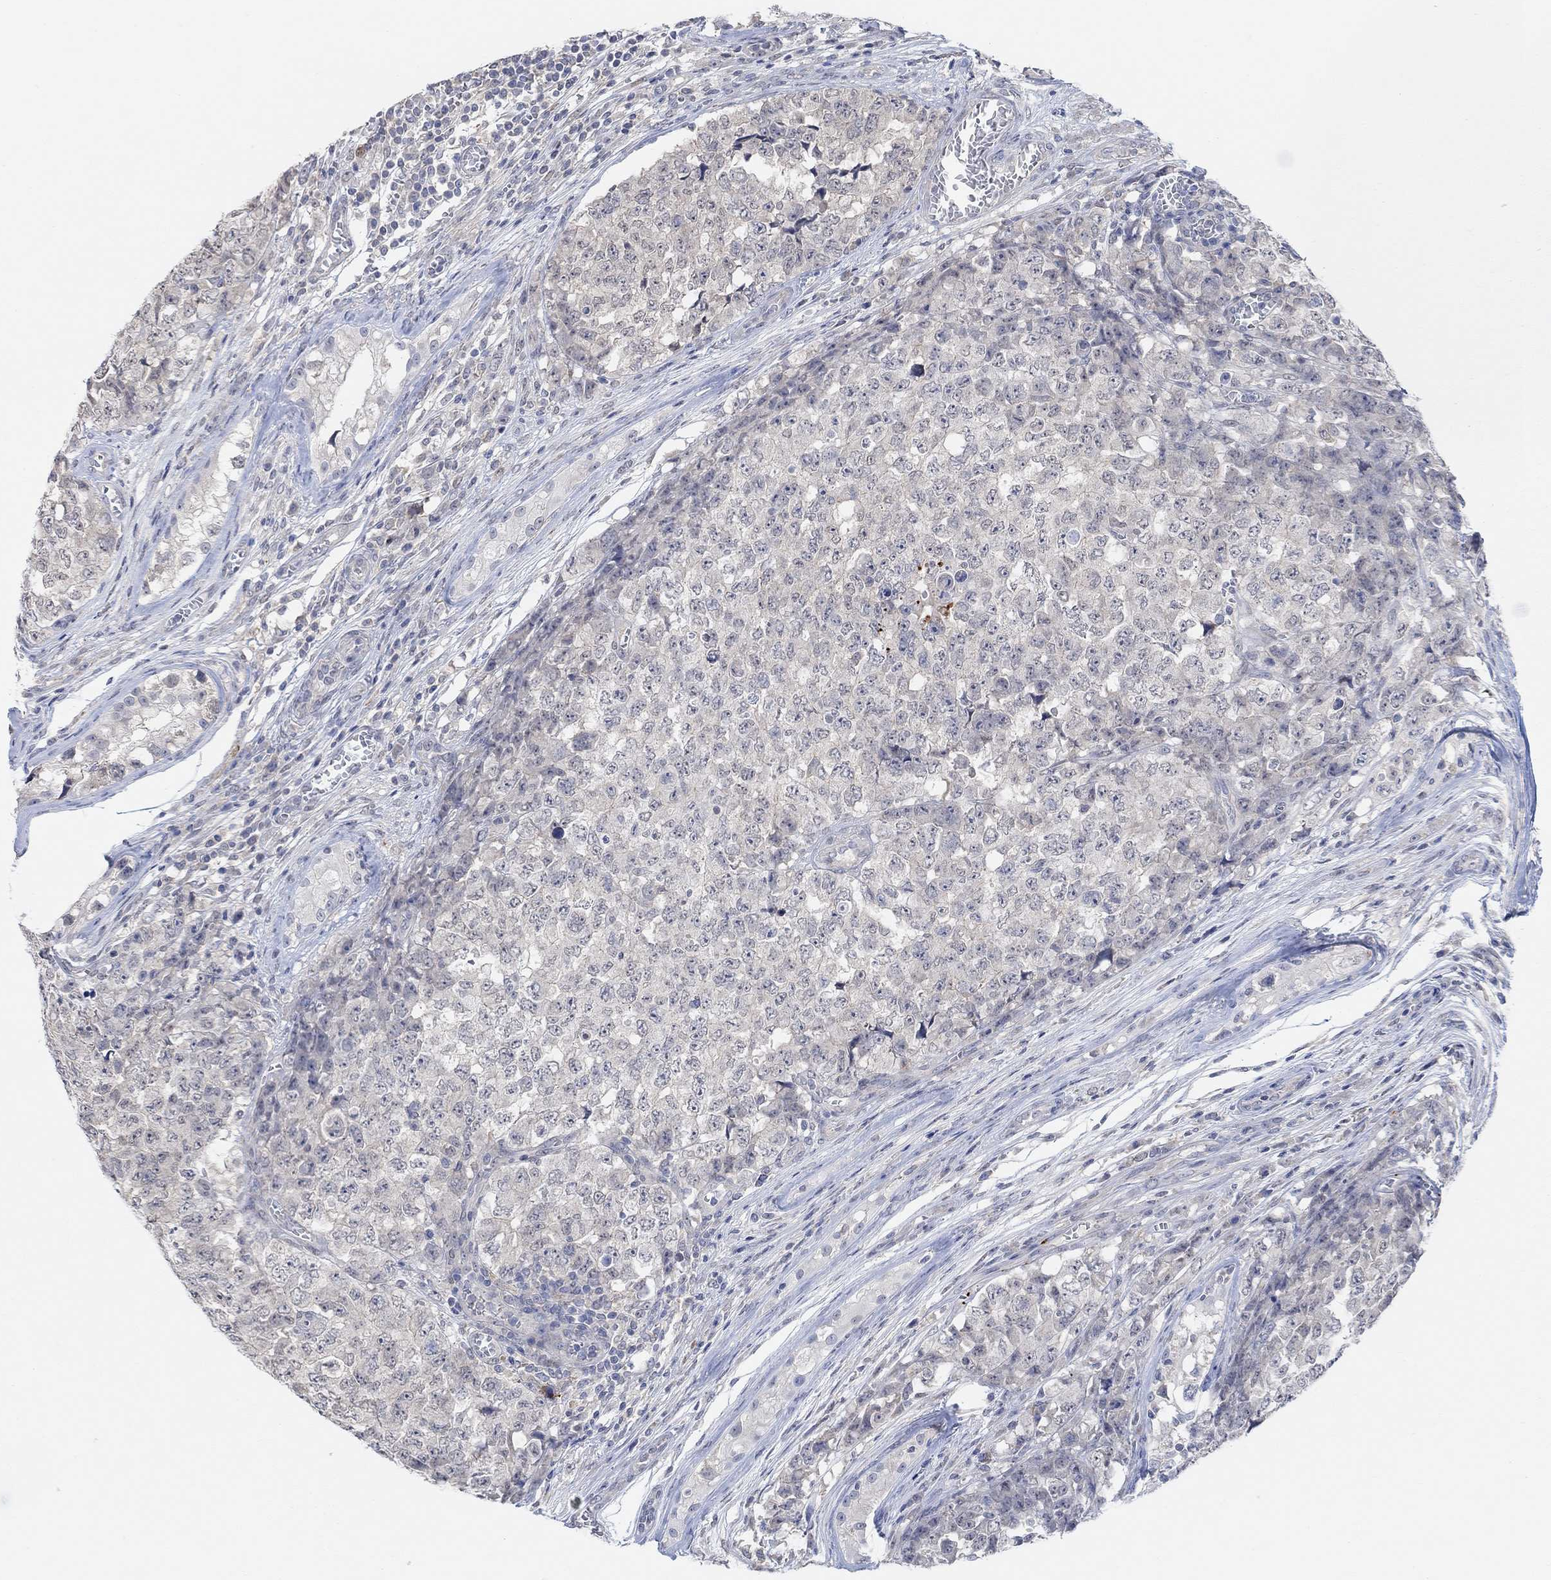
{"staining": {"intensity": "negative", "quantity": "none", "location": "none"}, "tissue": "testis cancer", "cell_type": "Tumor cells", "image_type": "cancer", "snomed": [{"axis": "morphology", "description": "Carcinoma, Embryonal, NOS"}, {"axis": "topography", "description": "Testis"}], "caption": "Testis cancer stained for a protein using IHC demonstrates no expression tumor cells.", "gene": "RIMS1", "patient": {"sex": "male", "age": 23}}